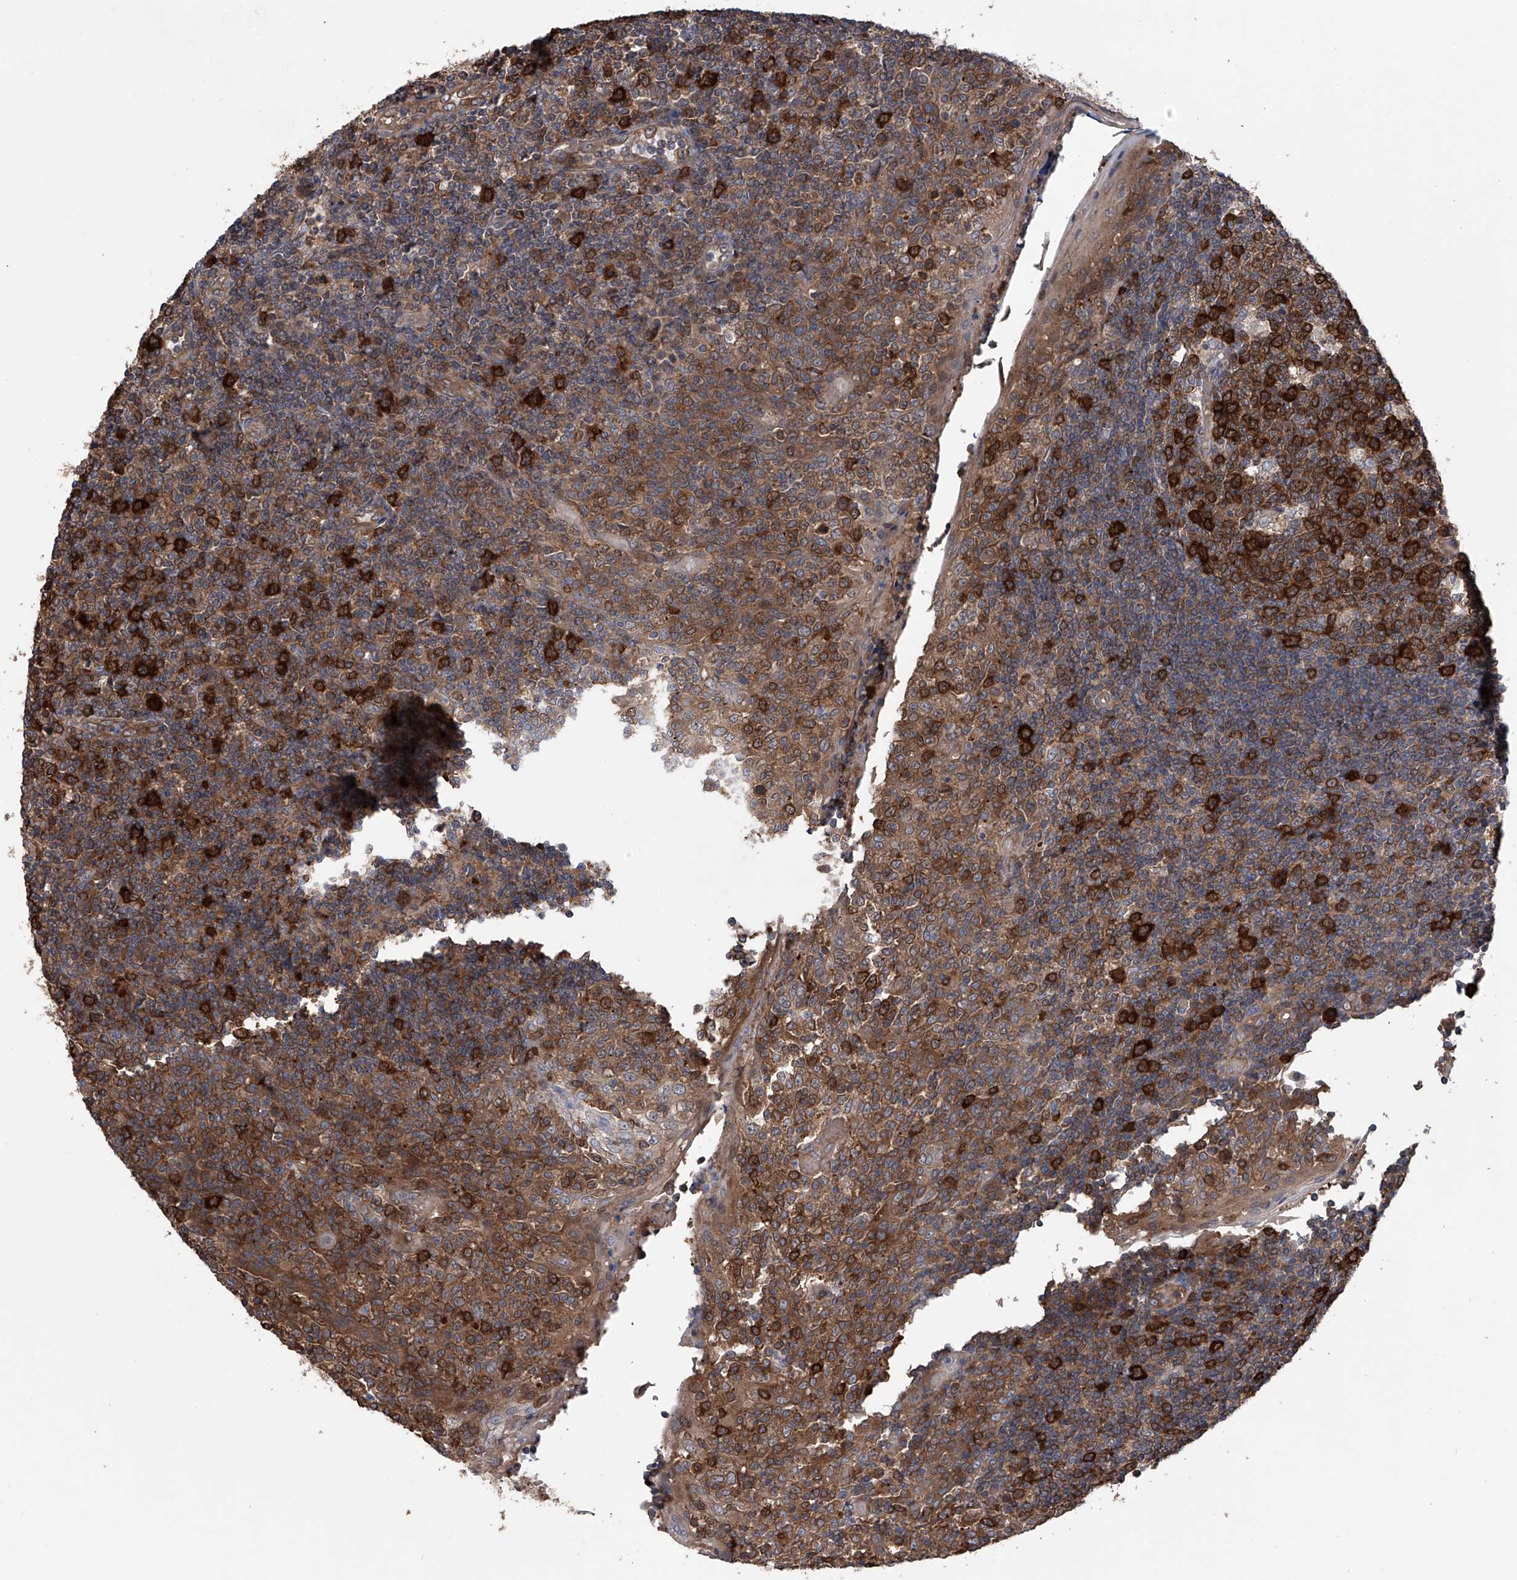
{"staining": {"intensity": "strong", "quantity": ">75%", "location": "cytoplasmic/membranous"}, "tissue": "tonsil", "cell_type": "Germinal center cells", "image_type": "normal", "snomed": [{"axis": "morphology", "description": "Normal tissue, NOS"}, {"axis": "topography", "description": "Tonsil"}], "caption": "Immunohistochemical staining of benign human tonsil reveals strong cytoplasmic/membranous protein positivity in approximately >75% of germinal center cells.", "gene": "NUDT17", "patient": {"sex": "female", "age": 19}}